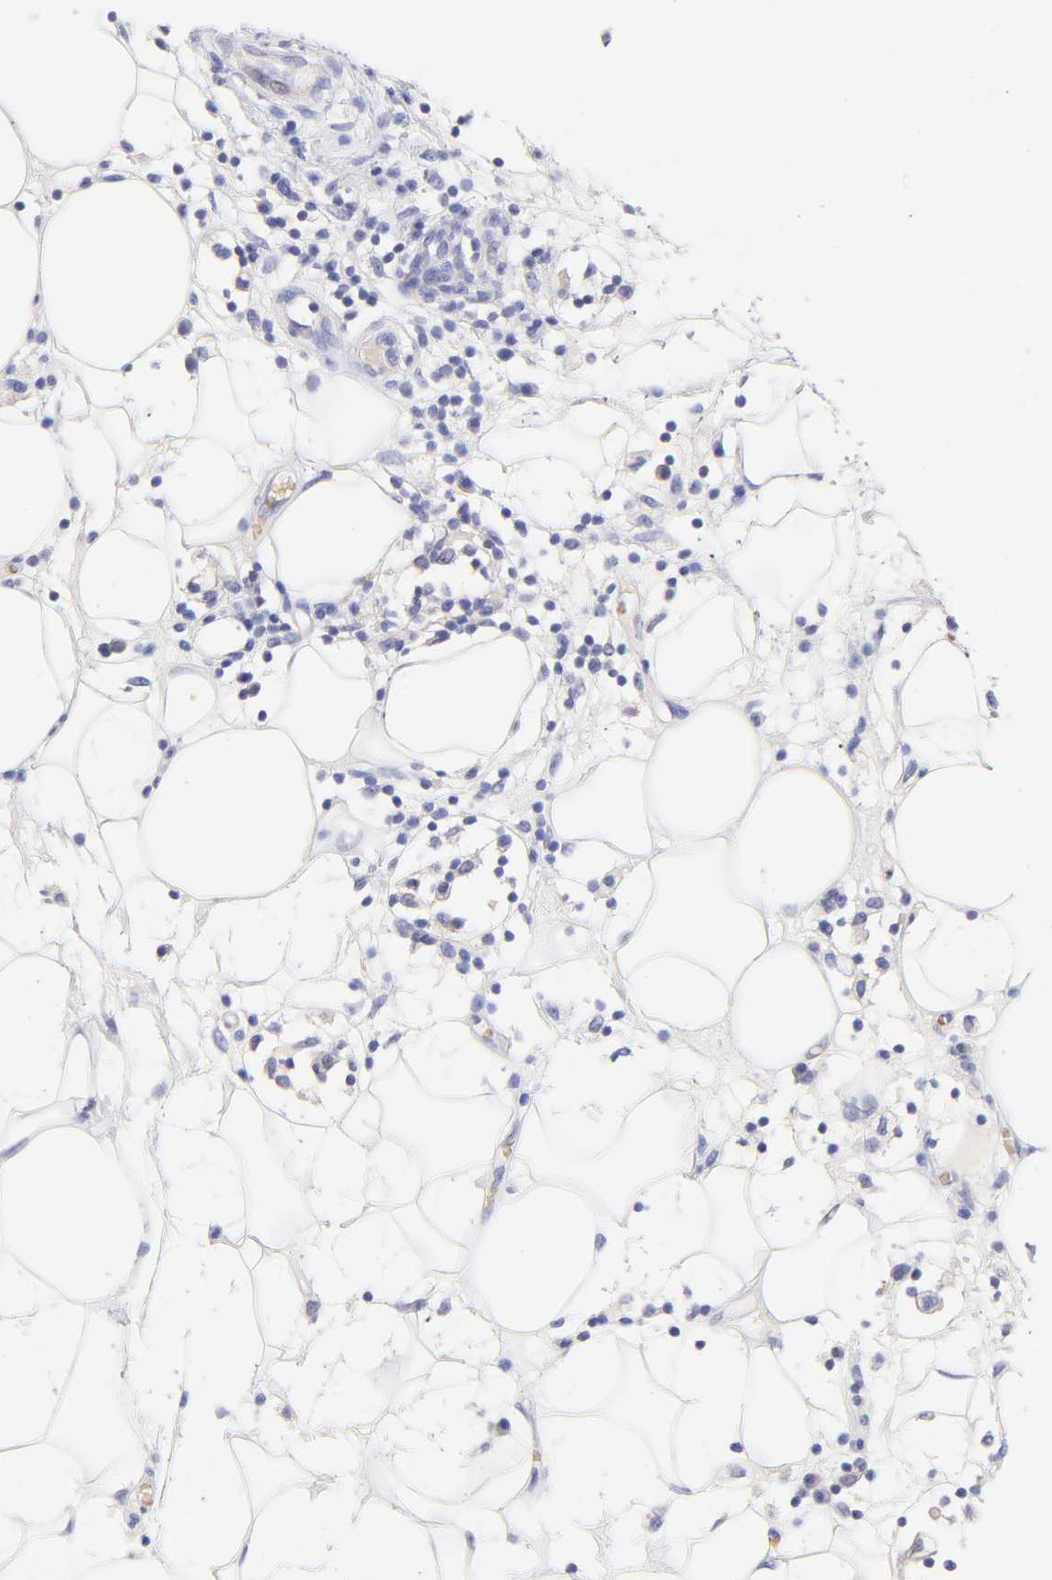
{"staining": {"intensity": "negative", "quantity": "none", "location": "none"}, "tissue": "thyroid cancer", "cell_type": "Tumor cells", "image_type": "cancer", "snomed": [{"axis": "morphology", "description": "Carcinoma, NOS"}, {"axis": "topography", "description": "Thyroid gland"}], "caption": "There is no significant positivity in tumor cells of thyroid carcinoma.", "gene": "FRMPD3", "patient": {"sex": "female", "age": 77}}